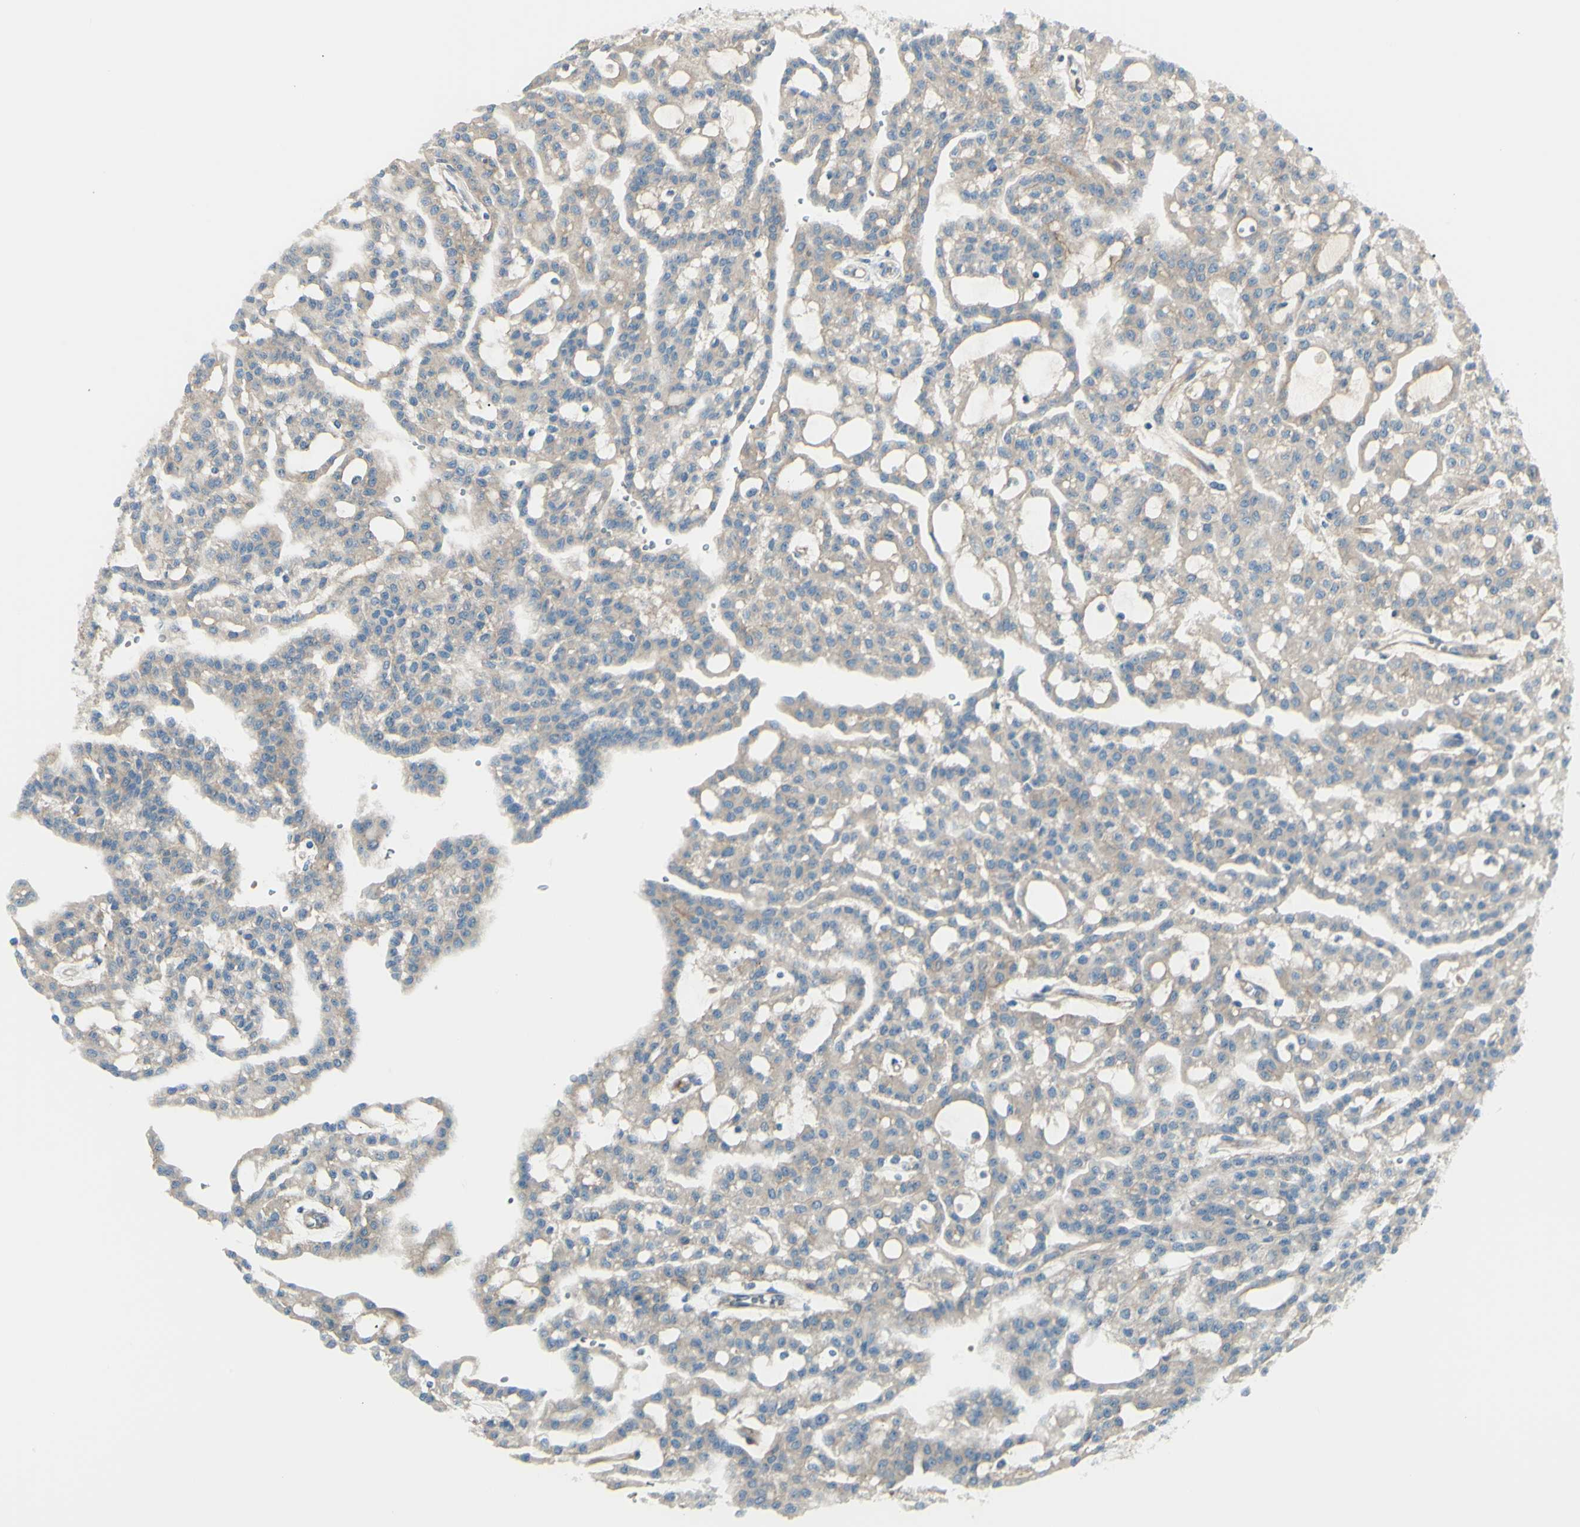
{"staining": {"intensity": "weak", "quantity": ">75%", "location": "cytoplasmic/membranous"}, "tissue": "renal cancer", "cell_type": "Tumor cells", "image_type": "cancer", "snomed": [{"axis": "morphology", "description": "Adenocarcinoma, NOS"}, {"axis": "topography", "description": "Kidney"}], "caption": "Immunohistochemical staining of human renal adenocarcinoma exhibits low levels of weak cytoplasmic/membranous protein positivity in about >75% of tumor cells.", "gene": "PCDHGA2", "patient": {"sex": "male", "age": 63}}